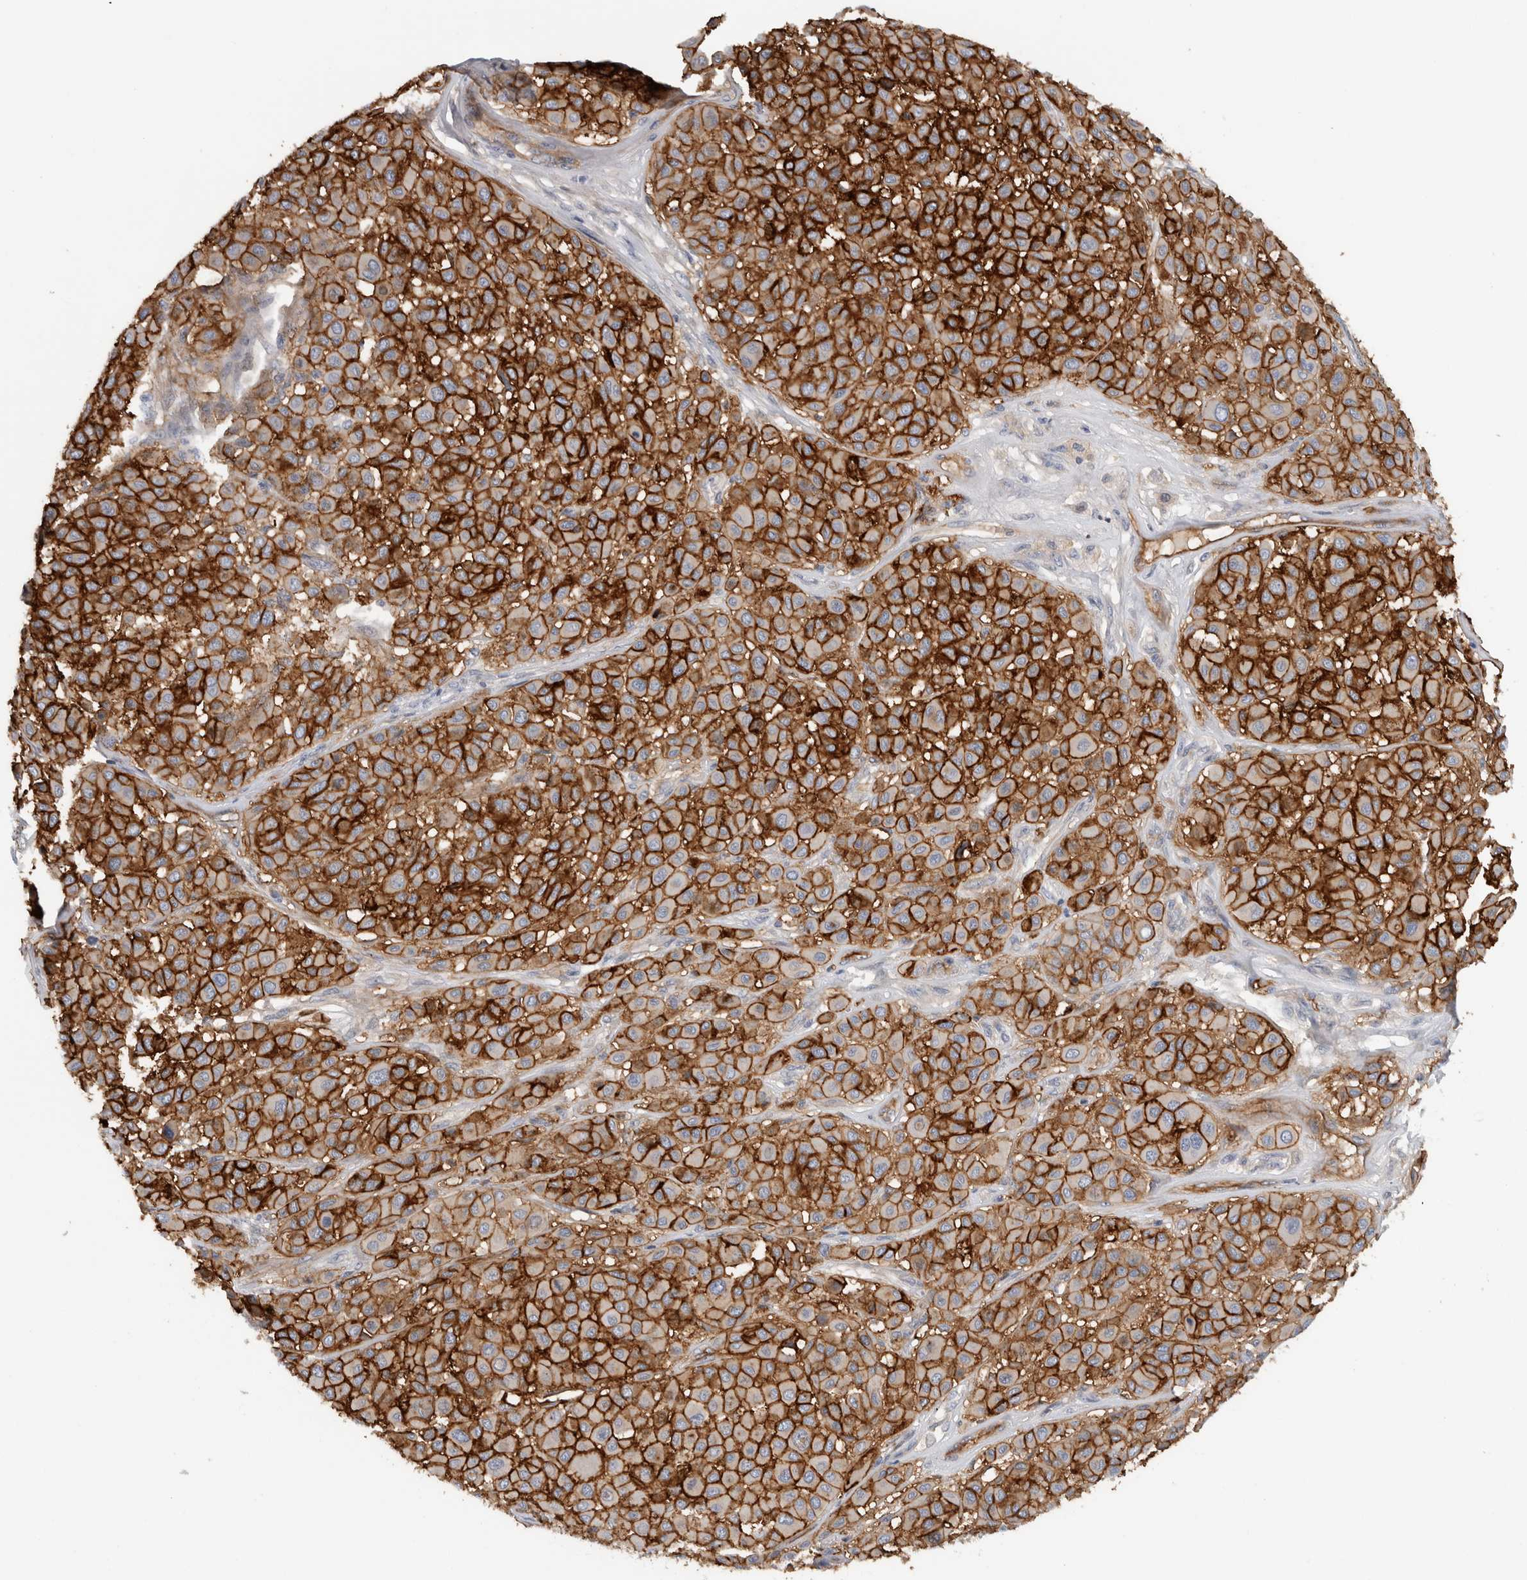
{"staining": {"intensity": "strong", "quantity": ">75%", "location": "cytoplasmic/membranous"}, "tissue": "melanoma", "cell_type": "Tumor cells", "image_type": "cancer", "snomed": [{"axis": "morphology", "description": "Malignant melanoma, Metastatic site"}, {"axis": "topography", "description": "Soft tissue"}], "caption": "This is a histology image of immunohistochemistry (IHC) staining of melanoma, which shows strong expression in the cytoplasmic/membranous of tumor cells.", "gene": "CD59", "patient": {"sex": "male", "age": 41}}